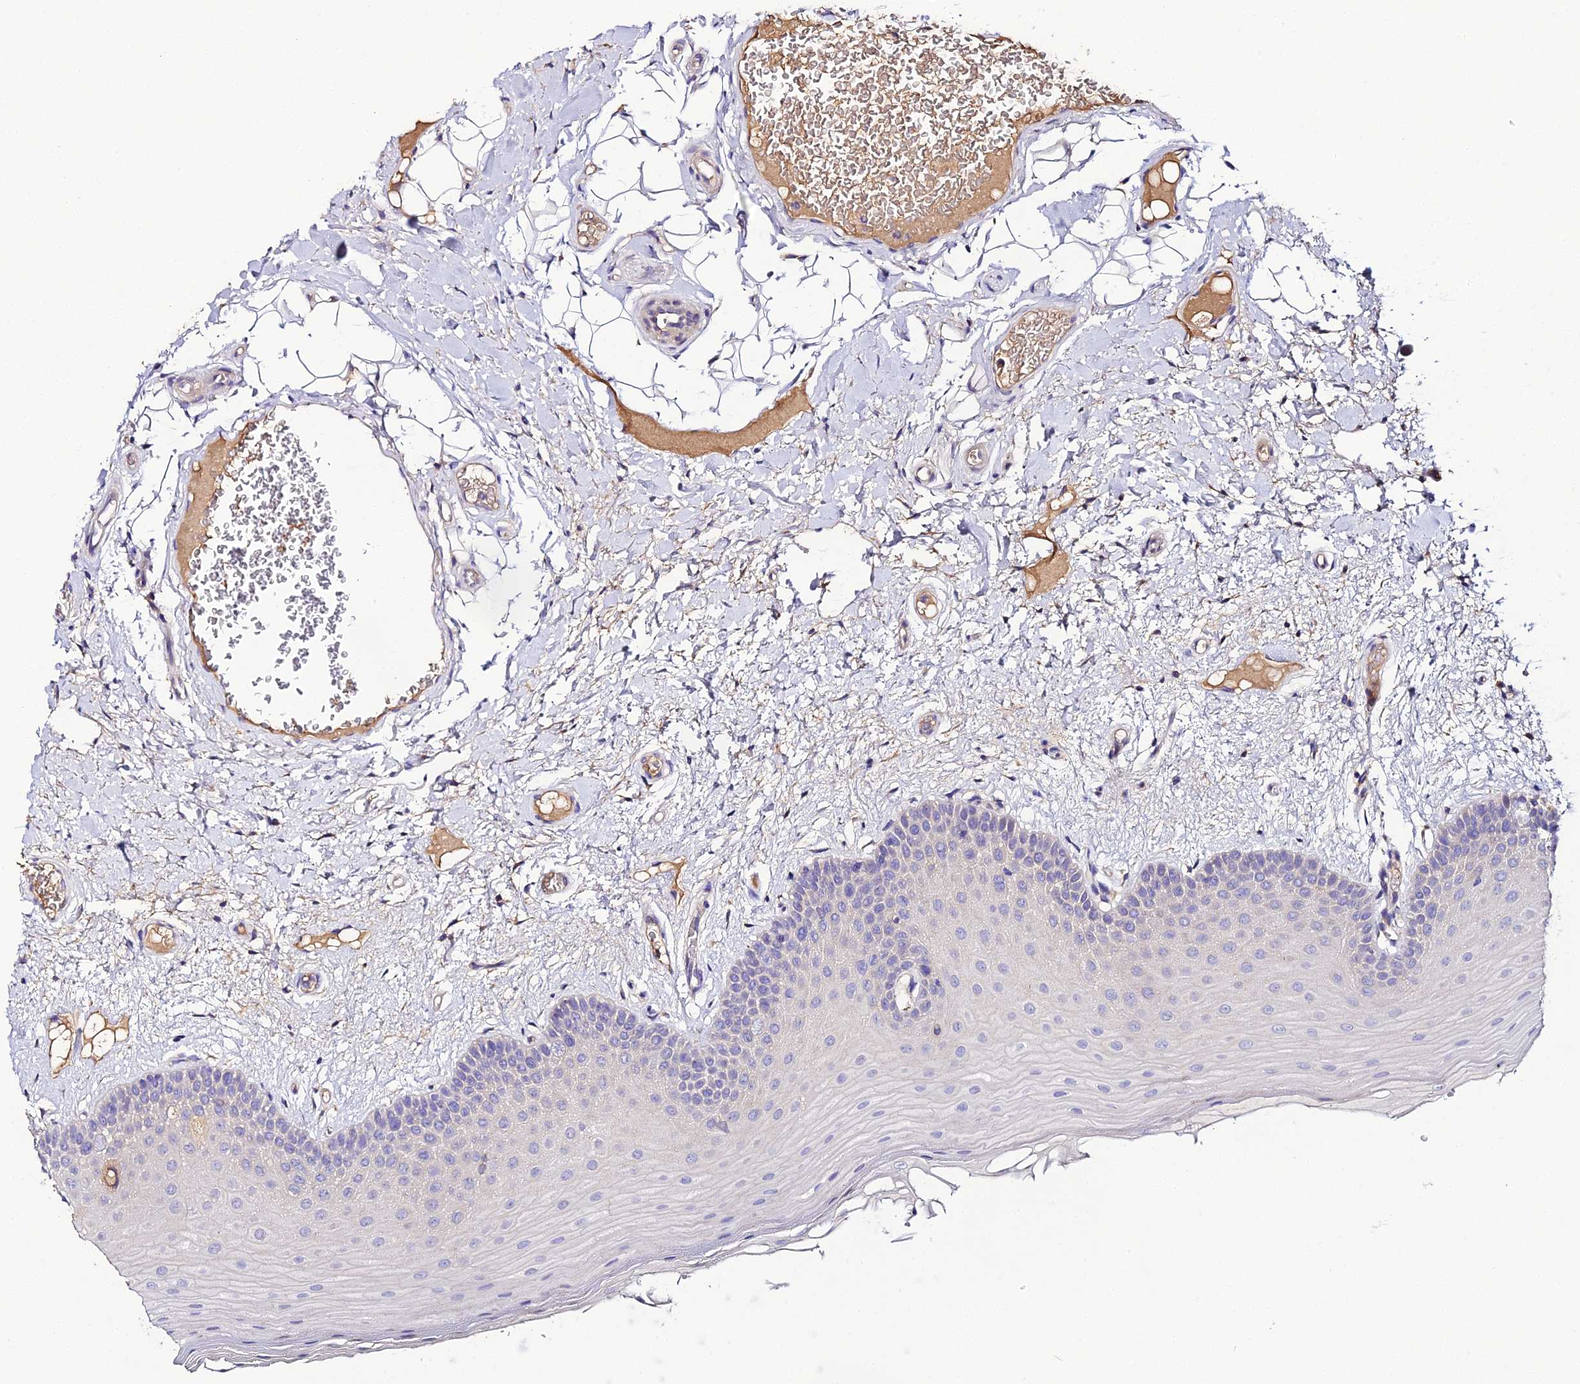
{"staining": {"intensity": "negative", "quantity": "none", "location": "none"}, "tissue": "oral mucosa", "cell_type": "Squamous epithelial cells", "image_type": "normal", "snomed": [{"axis": "morphology", "description": "Normal tissue, NOS"}, {"axis": "topography", "description": "Oral tissue"}, {"axis": "topography", "description": "Tounge, NOS"}], "caption": "Immunohistochemistry (IHC) micrograph of benign oral mucosa: oral mucosa stained with DAB (3,3'-diaminobenzidine) displays no significant protein expression in squamous epithelial cells.", "gene": "SCX", "patient": {"sex": "male", "age": 47}}